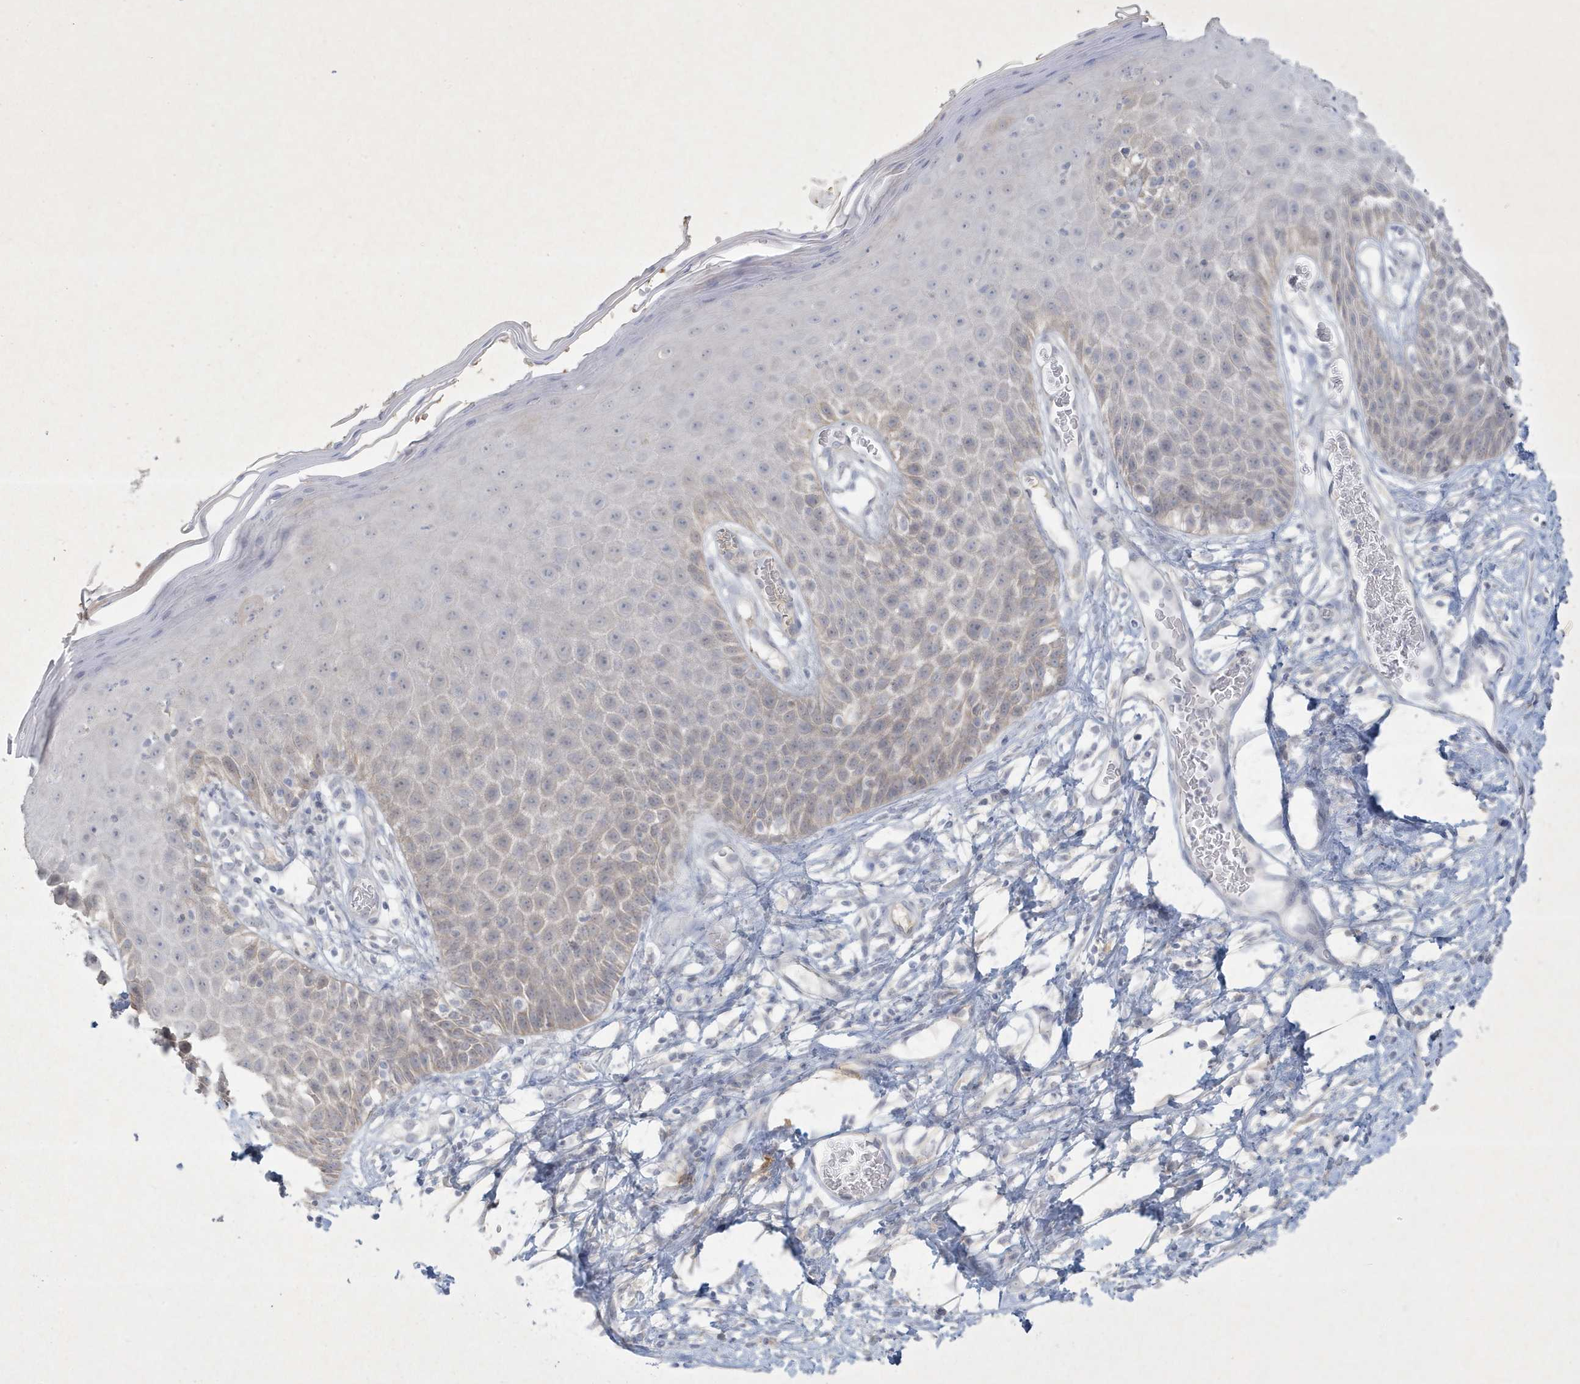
{"staining": {"intensity": "strong", "quantity": "<25%", "location": "cytoplasmic/membranous"}, "tissue": "skin", "cell_type": "Epidermal cells", "image_type": "normal", "snomed": [{"axis": "morphology", "description": "Normal tissue, NOS"}, {"axis": "topography", "description": "Vulva"}], "caption": "Protein analysis of normal skin displays strong cytoplasmic/membranous expression in about <25% of epidermal cells.", "gene": "CCDC24", "patient": {"sex": "female", "age": 68}}